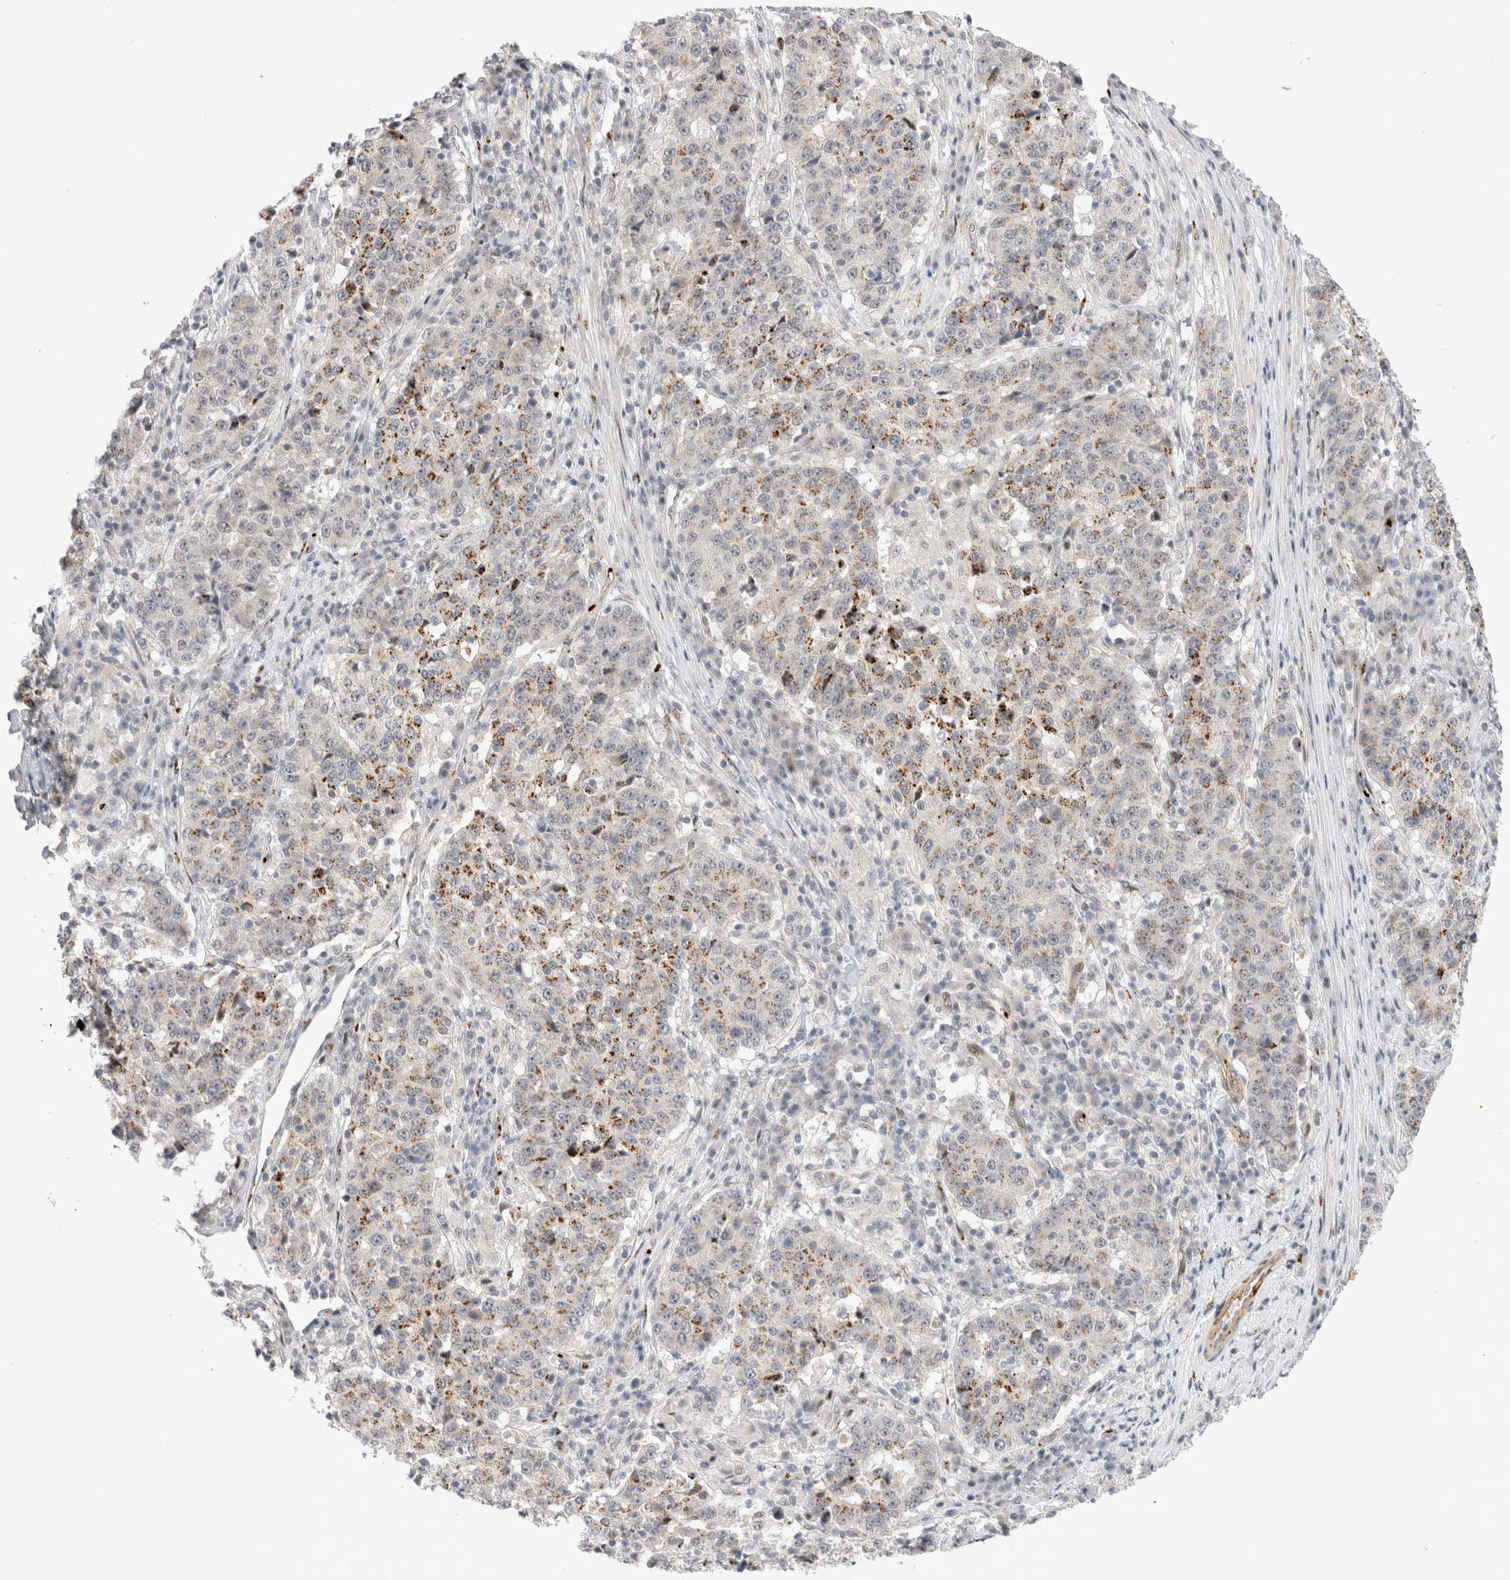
{"staining": {"intensity": "moderate", "quantity": ">75%", "location": "cytoplasmic/membranous"}, "tissue": "stomach cancer", "cell_type": "Tumor cells", "image_type": "cancer", "snomed": [{"axis": "morphology", "description": "Adenocarcinoma, NOS"}, {"axis": "topography", "description": "Stomach"}], "caption": "Immunohistochemical staining of adenocarcinoma (stomach) demonstrates moderate cytoplasmic/membranous protein positivity in approximately >75% of tumor cells.", "gene": "VPS28", "patient": {"sex": "male", "age": 59}}